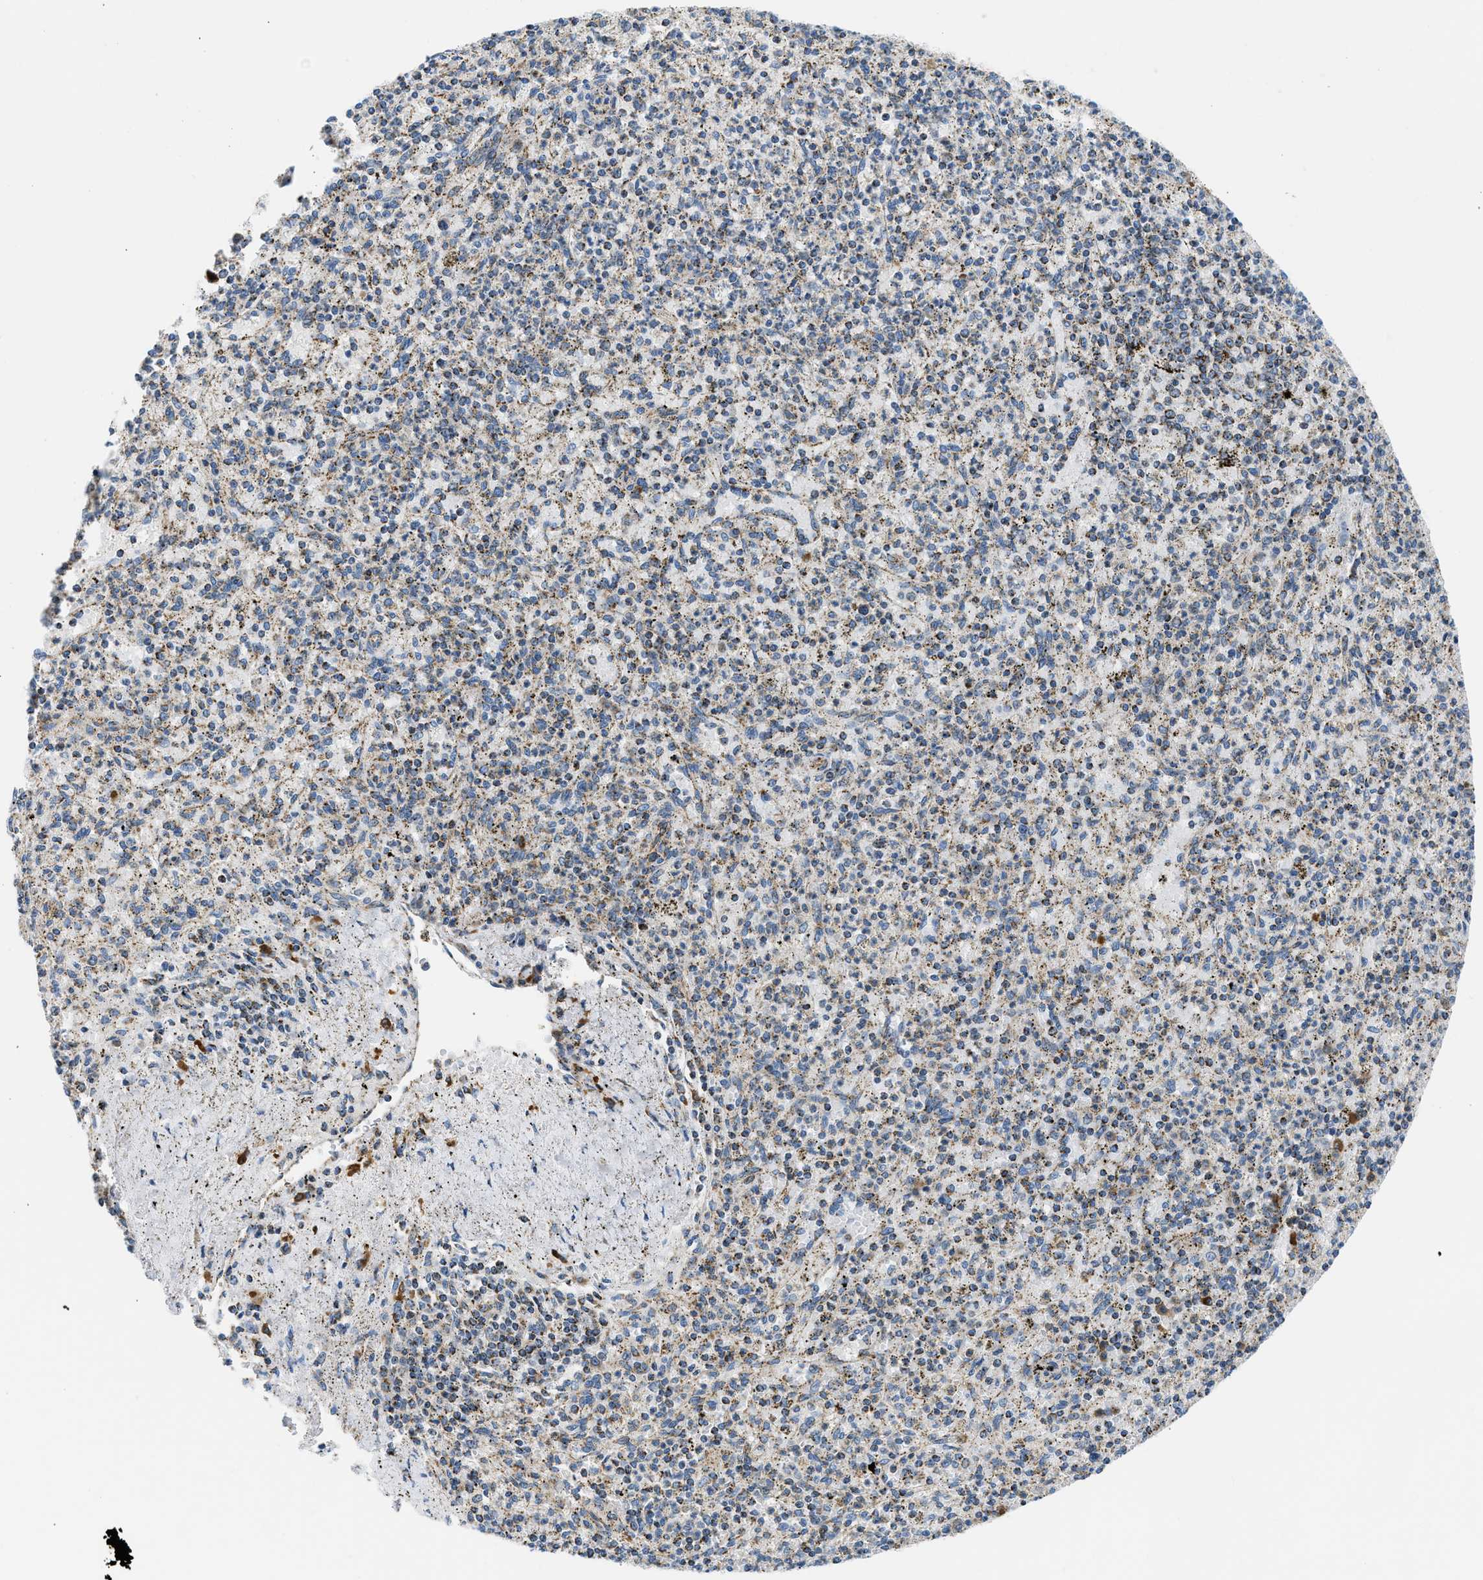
{"staining": {"intensity": "moderate", "quantity": "25%-75%", "location": "cytoplasmic/membranous"}, "tissue": "spleen", "cell_type": "Cells in red pulp", "image_type": "normal", "snomed": [{"axis": "morphology", "description": "Normal tissue, NOS"}, {"axis": "topography", "description": "Spleen"}], "caption": "A high-resolution image shows IHC staining of unremarkable spleen, which exhibits moderate cytoplasmic/membranous positivity in approximately 25%-75% of cells in red pulp.", "gene": "CAMKK2", "patient": {"sex": "male", "age": 72}}